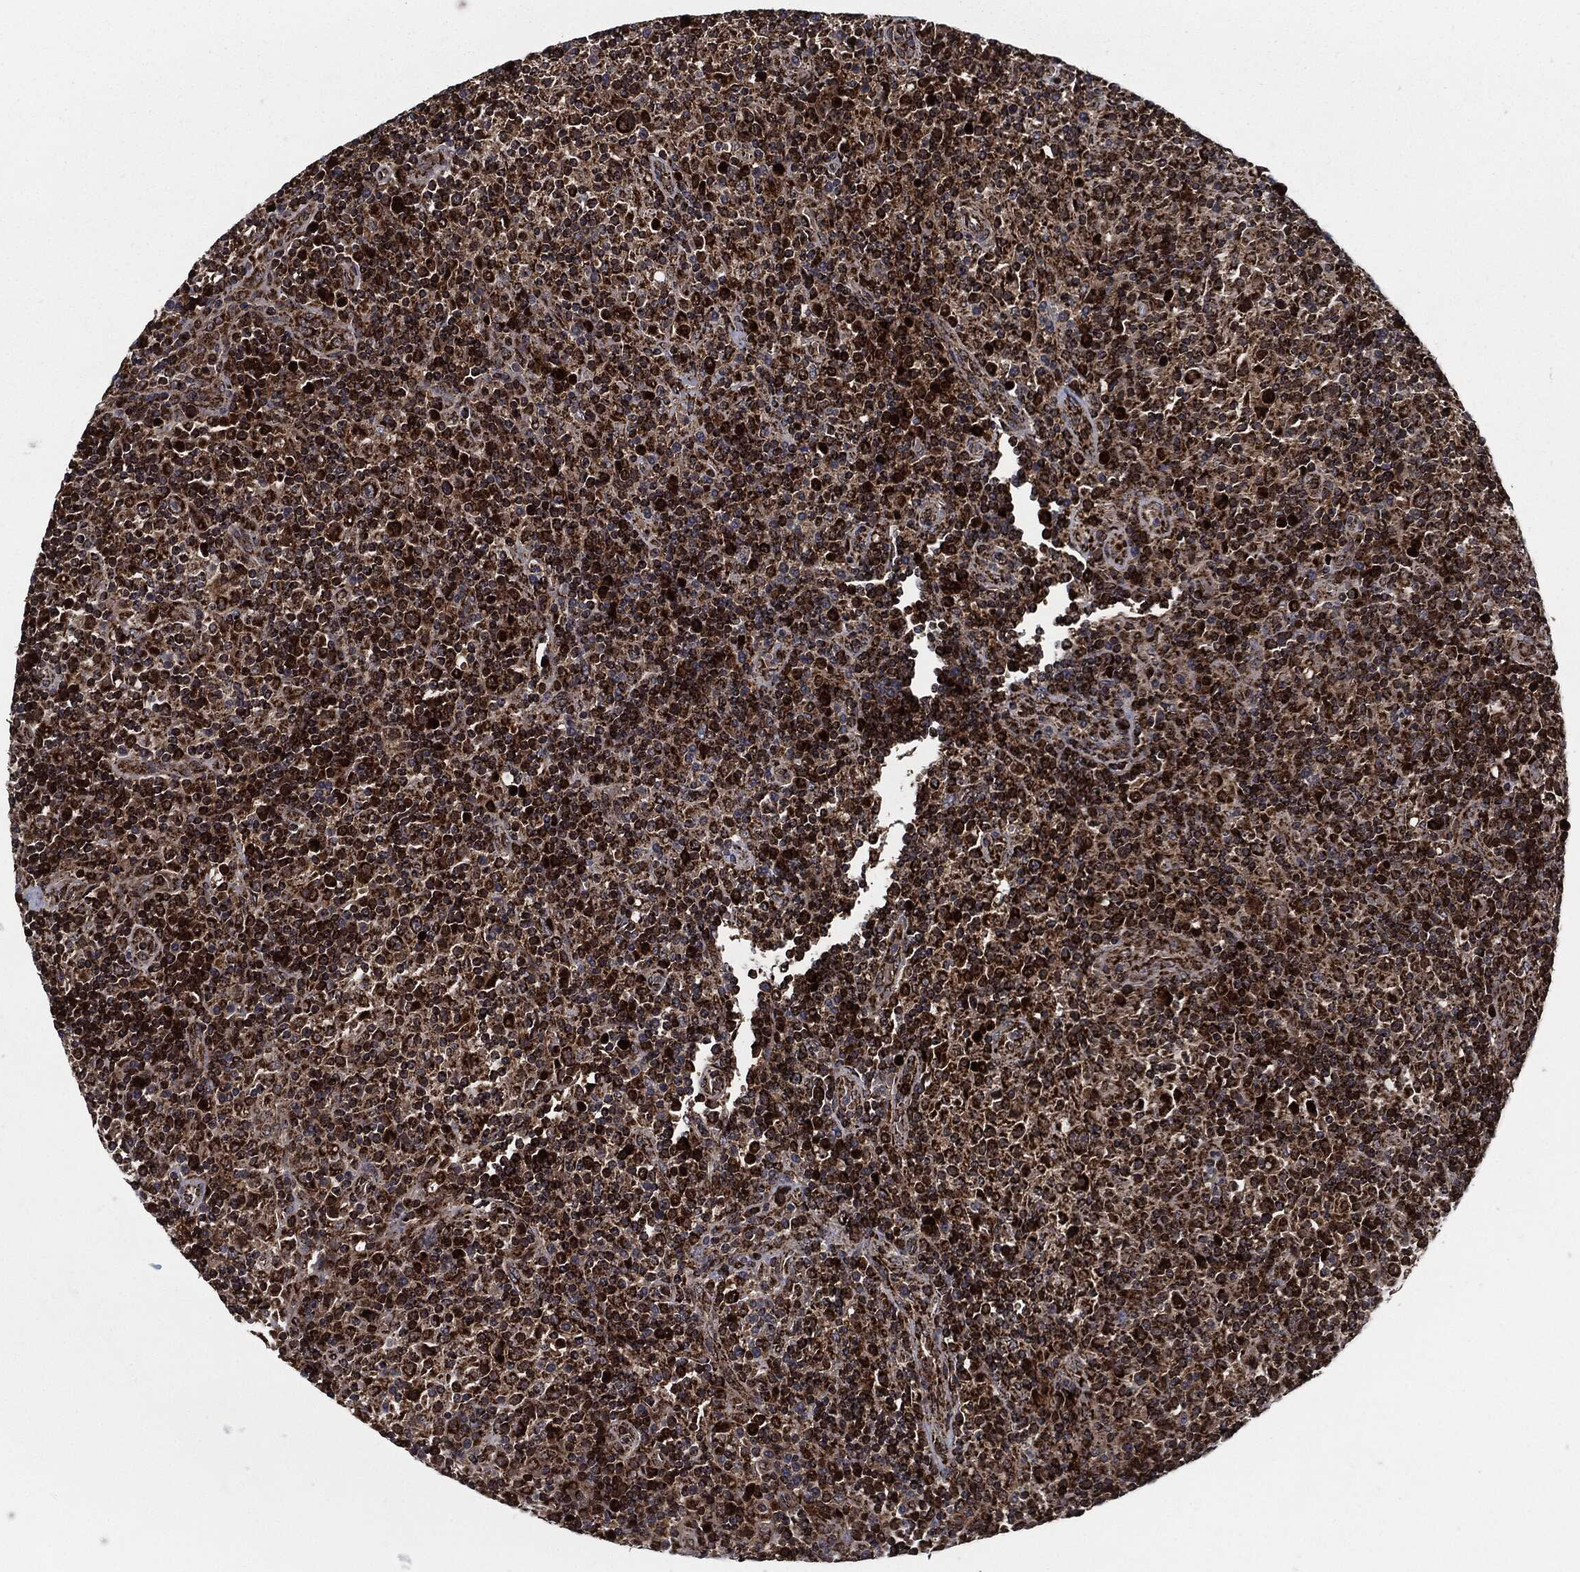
{"staining": {"intensity": "strong", "quantity": ">75%", "location": "cytoplasmic/membranous"}, "tissue": "lymphoma", "cell_type": "Tumor cells", "image_type": "cancer", "snomed": [{"axis": "morphology", "description": "Hodgkin's disease, NOS"}, {"axis": "topography", "description": "Lymph node"}], "caption": "Tumor cells exhibit high levels of strong cytoplasmic/membranous expression in approximately >75% of cells in human Hodgkin's disease.", "gene": "FH", "patient": {"sex": "male", "age": 70}}